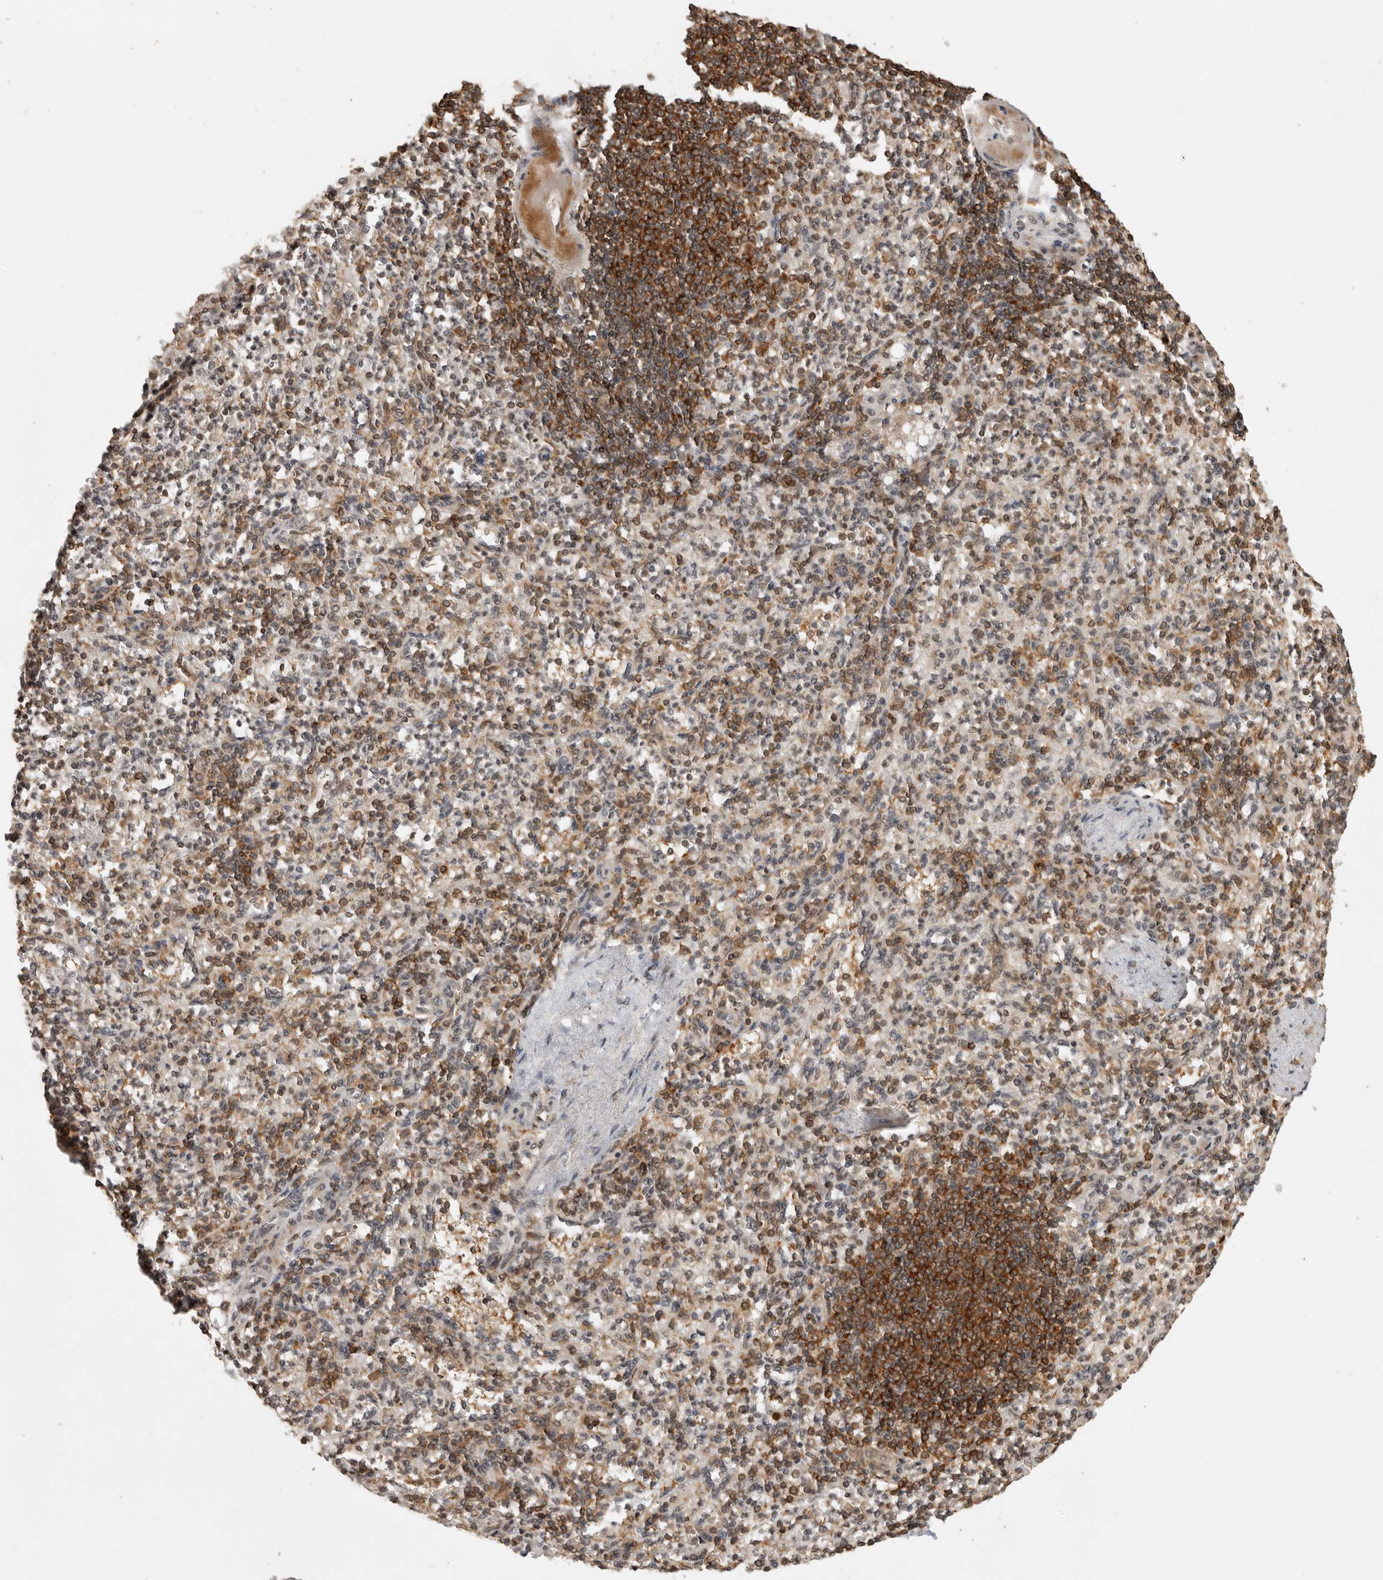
{"staining": {"intensity": "moderate", "quantity": "25%-75%", "location": "cytoplasmic/membranous"}, "tissue": "spleen", "cell_type": "Cells in red pulp", "image_type": "normal", "snomed": [{"axis": "morphology", "description": "Normal tissue, NOS"}, {"axis": "topography", "description": "Spleen"}], "caption": "IHC (DAB) staining of benign spleen displays moderate cytoplasmic/membranous protein expression in about 25%-75% of cells in red pulp. The staining is performed using DAB brown chromogen to label protein expression. The nuclei are counter-stained blue using hematoxylin.", "gene": "CBLL1", "patient": {"sex": "female", "age": 74}}